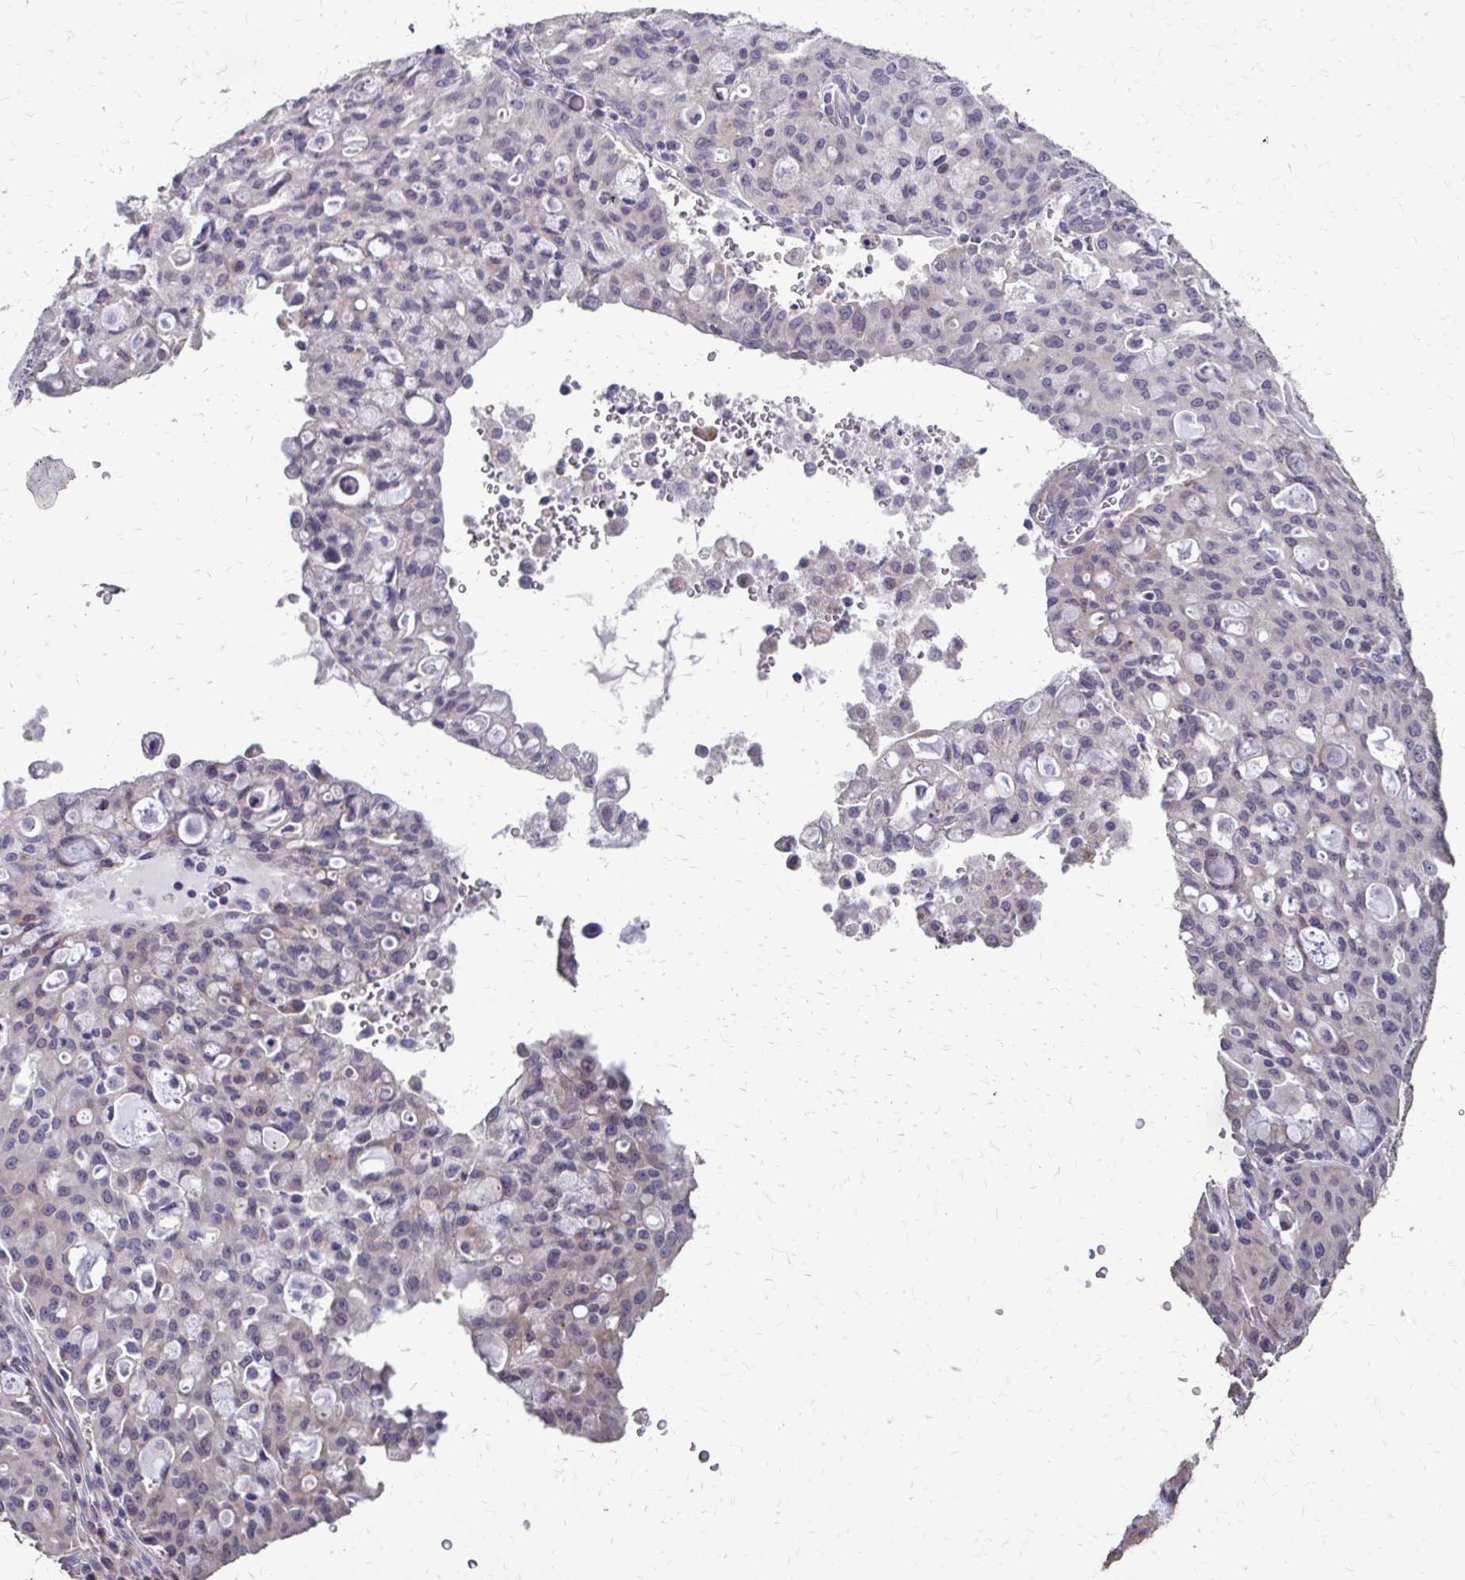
{"staining": {"intensity": "negative", "quantity": "none", "location": "none"}, "tissue": "lung cancer", "cell_type": "Tumor cells", "image_type": "cancer", "snomed": [{"axis": "morphology", "description": "Adenocarcinoma, NOS"}, {"axis": "topography", "description": "Lung"}], "caption": "Immunohistochemistry (IHC) micrograph of lung cancer stained for a protein (brown), which reveals no staining in tumor cells.", "gene": "MYORG", "patient": {"sex": "female", "age": 44}}